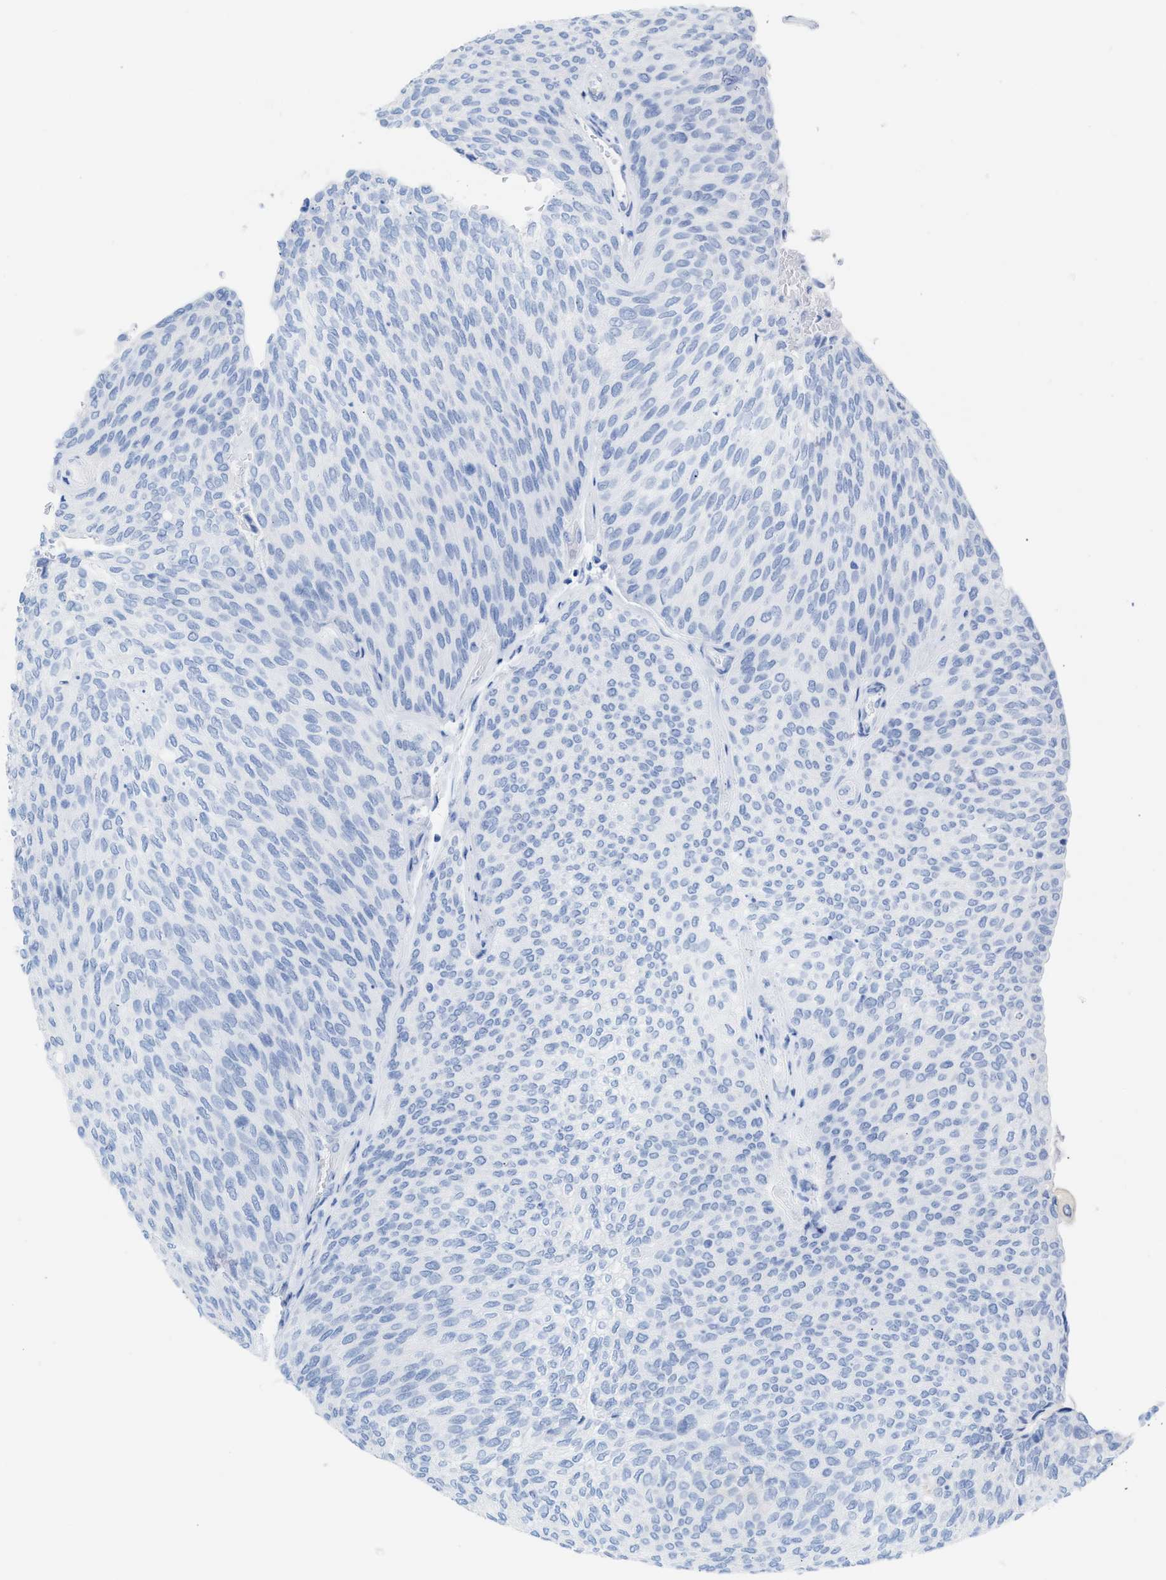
{"staining": {"intensity": "negative", "quantity": "none", "location": "none"}, "tissue": "urothelial cancer", "cell_type": "Tumor cells", "image_type": "cancer", "snomed": [{"axis": "morphology", "description": "Urothelial carcinoma, Low grade"}, {"axis": "topography", "description": "Urinary bladder"}], "caption": "High magnification brightfield microscopy of urothelial cancer stained with DAB (3,3'-diaminobenzidine) (brown) and counterstained with hematoxylin (blue): tumor cells show no significant staining.", "gene": "CPA1", "patient": {"sex": "female", "age": 79}}